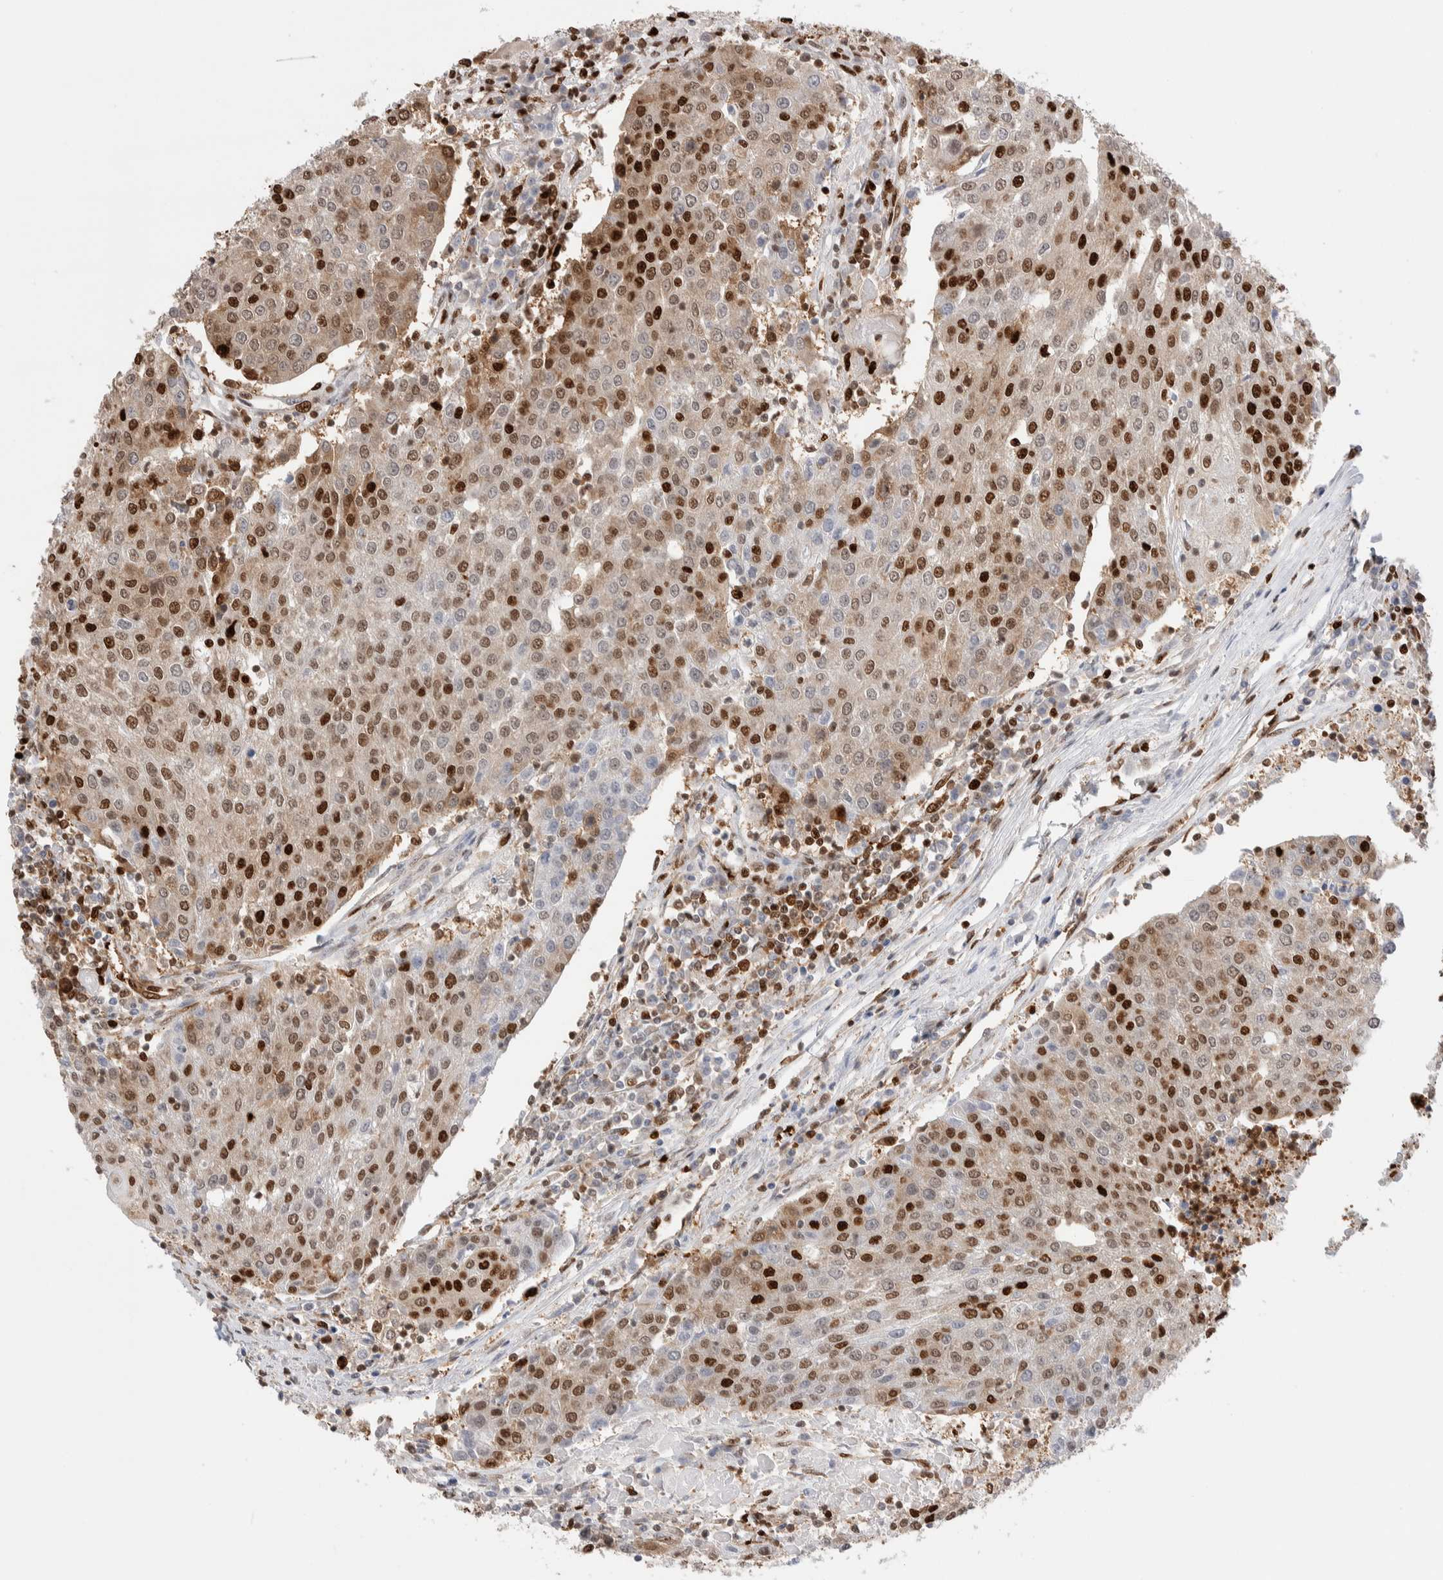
{"staining": {"intensity": "strong", "quantity": "25%-75%", "location": "cytoplasmic/membranous,nuclear"}, "tissue": "urothelial cancer", "cell_type": "Tumor cells", "image_type": "cancer", "snomed": [{"axis": "morphology", "description": "Urothelial carcinoma, High grade"}, {"axis": "topography", "description": "Urinary bladder"}], "caption": "About 25%-75% of tumor cells in high-grade urothelial carcinoma reveal strong cytoplasmic/membranous and nuclear protein positivity as visualized by brown immunohistochemical staining.", "gene": "RNASEK-C17orf49", "patient": {"sex": "female", "age": 85}}